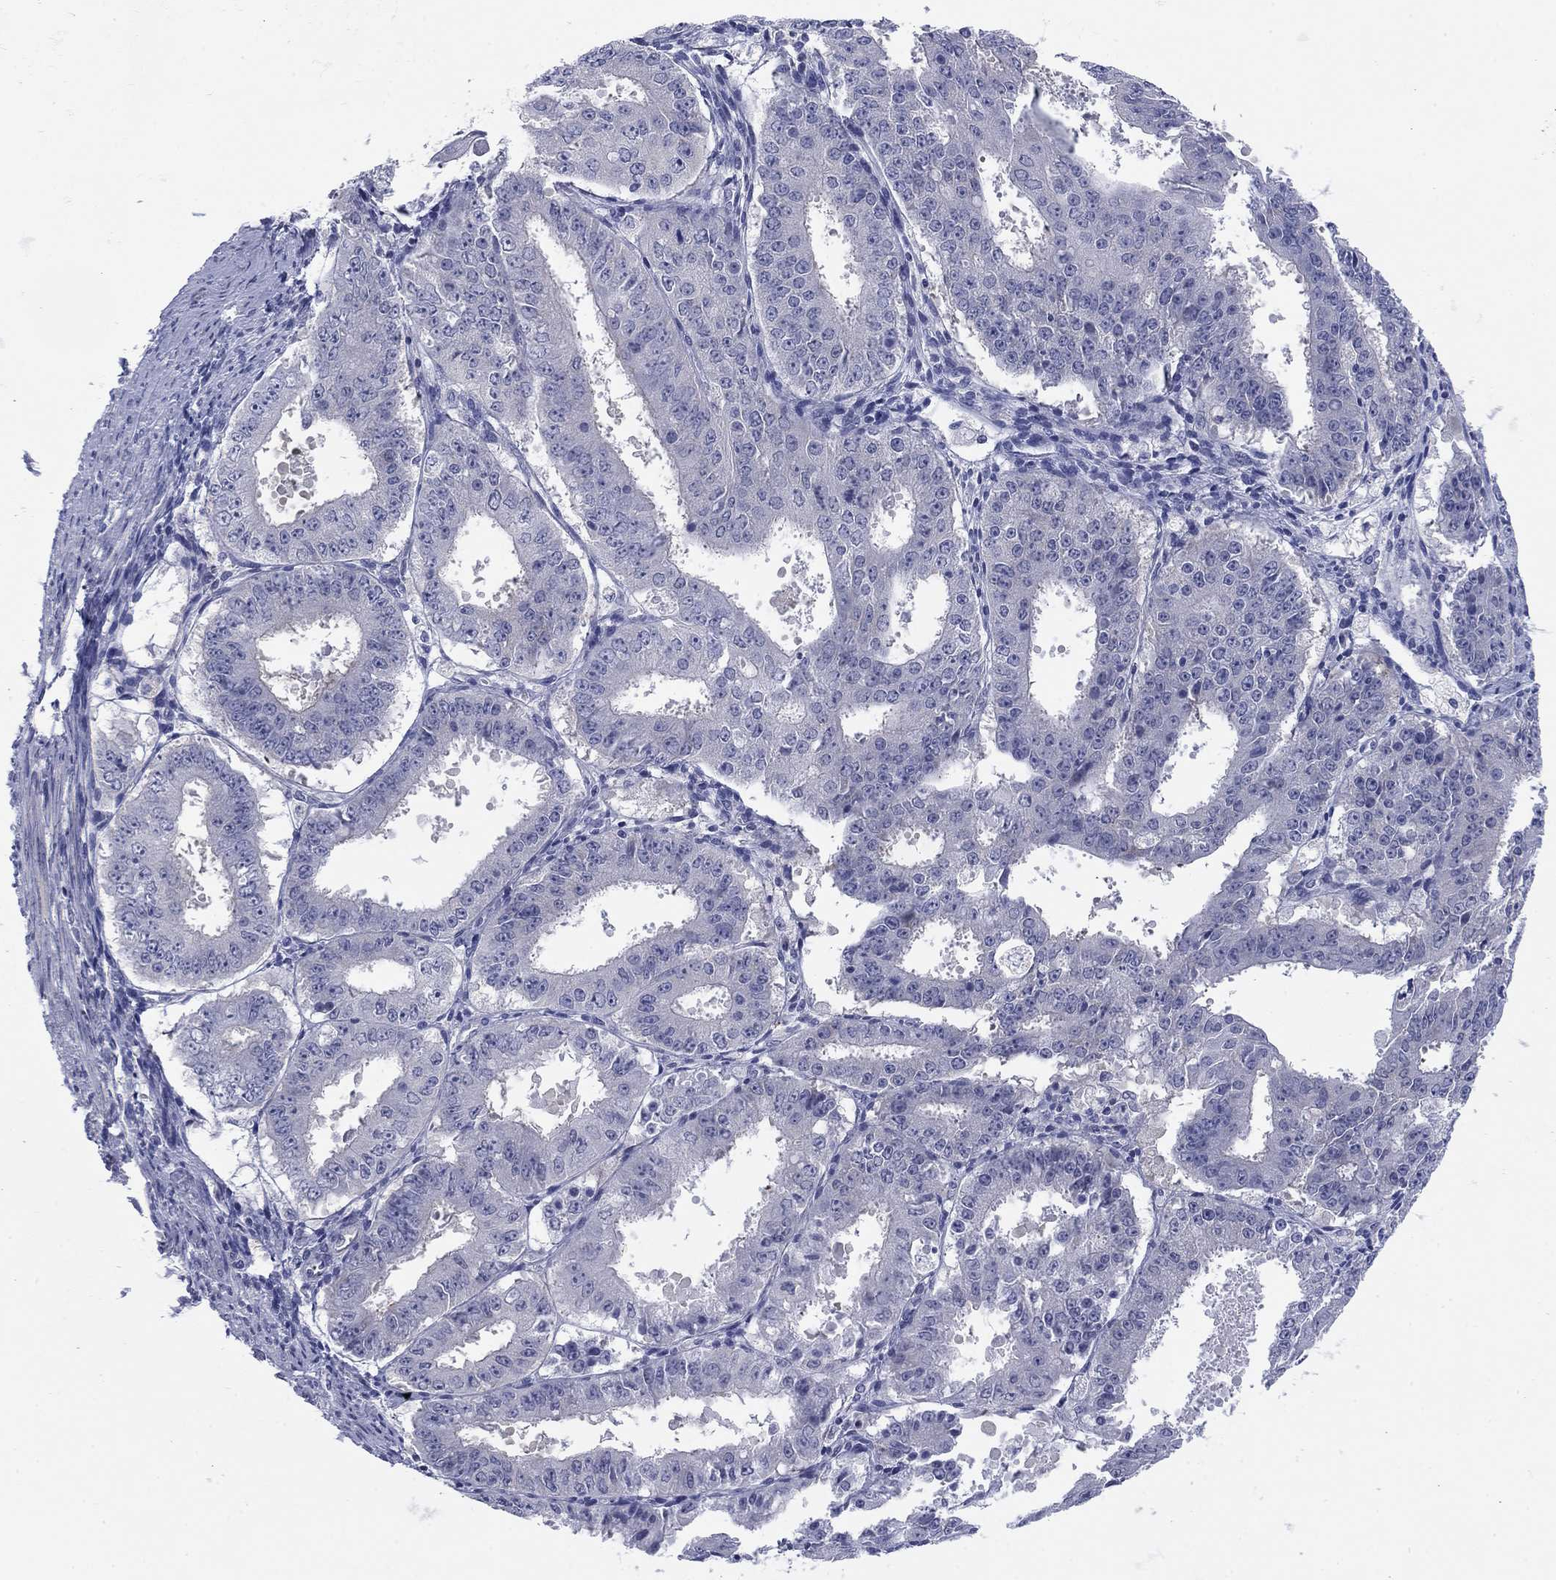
{"staining": {"intensity": "negative", "quantity": "none", "location": "none"}, "tissue": "ovarian cancer", "cell_type": "Tumor cells", "image_type": "cancer", "snomed": [{"axis": "morphology", "description": "Carcinoma, endometroid"}, {"axis": "topography", "description": "Ovary"}], "caption": "This is a image of immunohistochemistry (IHC) staining of ovarian endometroid carcinoma, which shows no staining in tumor cells.", "gene": "CACNA1A", "patient": {"sex": "female", "age": 42}}